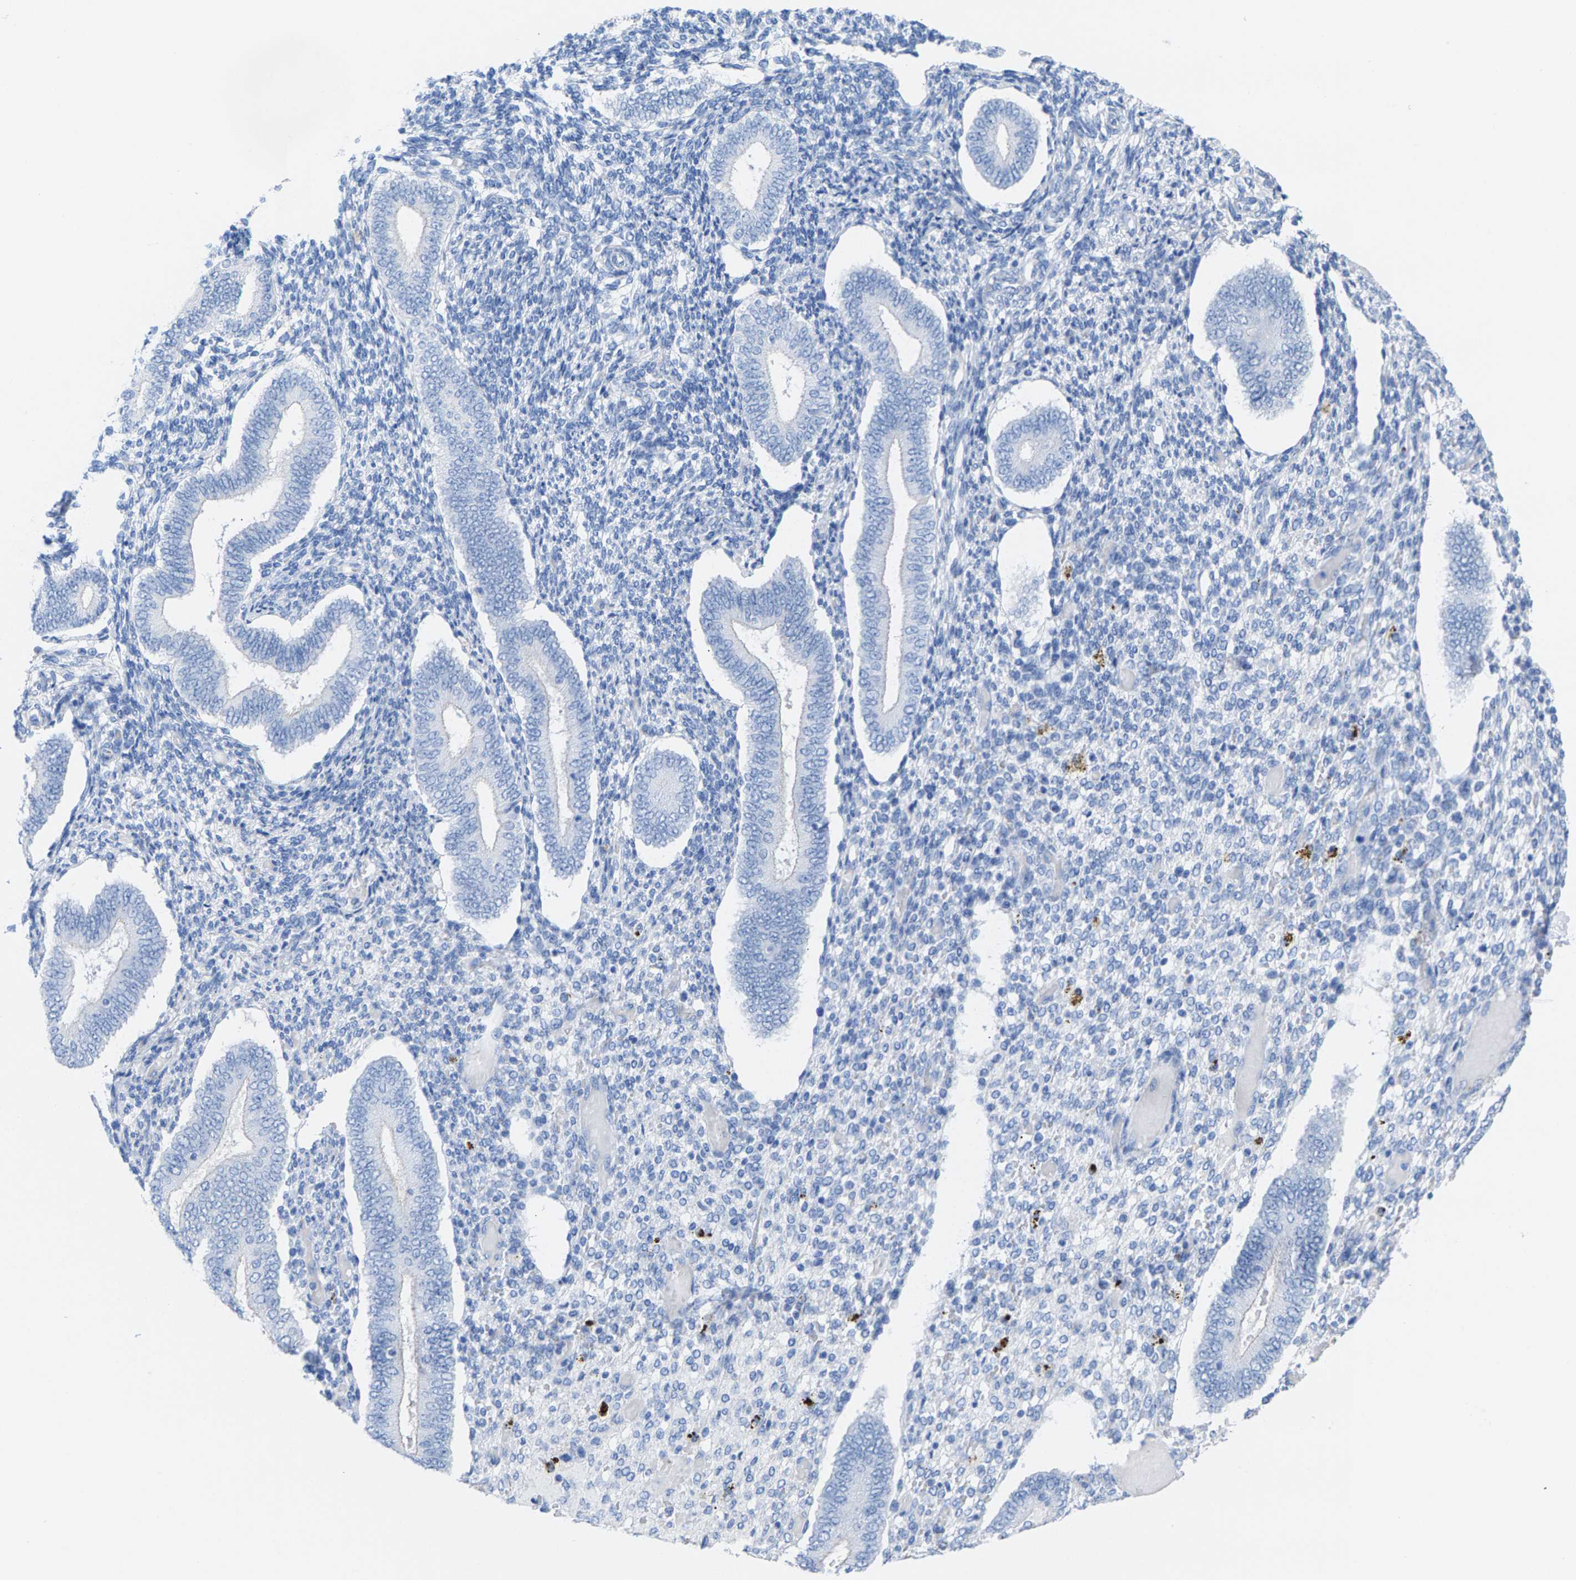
{"staining": {"intensity": "negative", "quantity": "none", "location": "none"}, "tissue": "endometrium", "cell_type": "Cells in endometrial stroma", "image_type": "normal", "snomed": [{"axis": "morphology", "description": "Normal tissue, NOS"}, {"axis": "topography", "description": "Endometrium"}], "caption": "High power microscopy image of an immunohistochemistry (IHC) micrograph of normal endometrium, revealing no significant expression in cells in endometrial stroma. Nuclei are stained in blue.", "gene": "CPA1", "patient": {"sex": "female", "age": 42}}